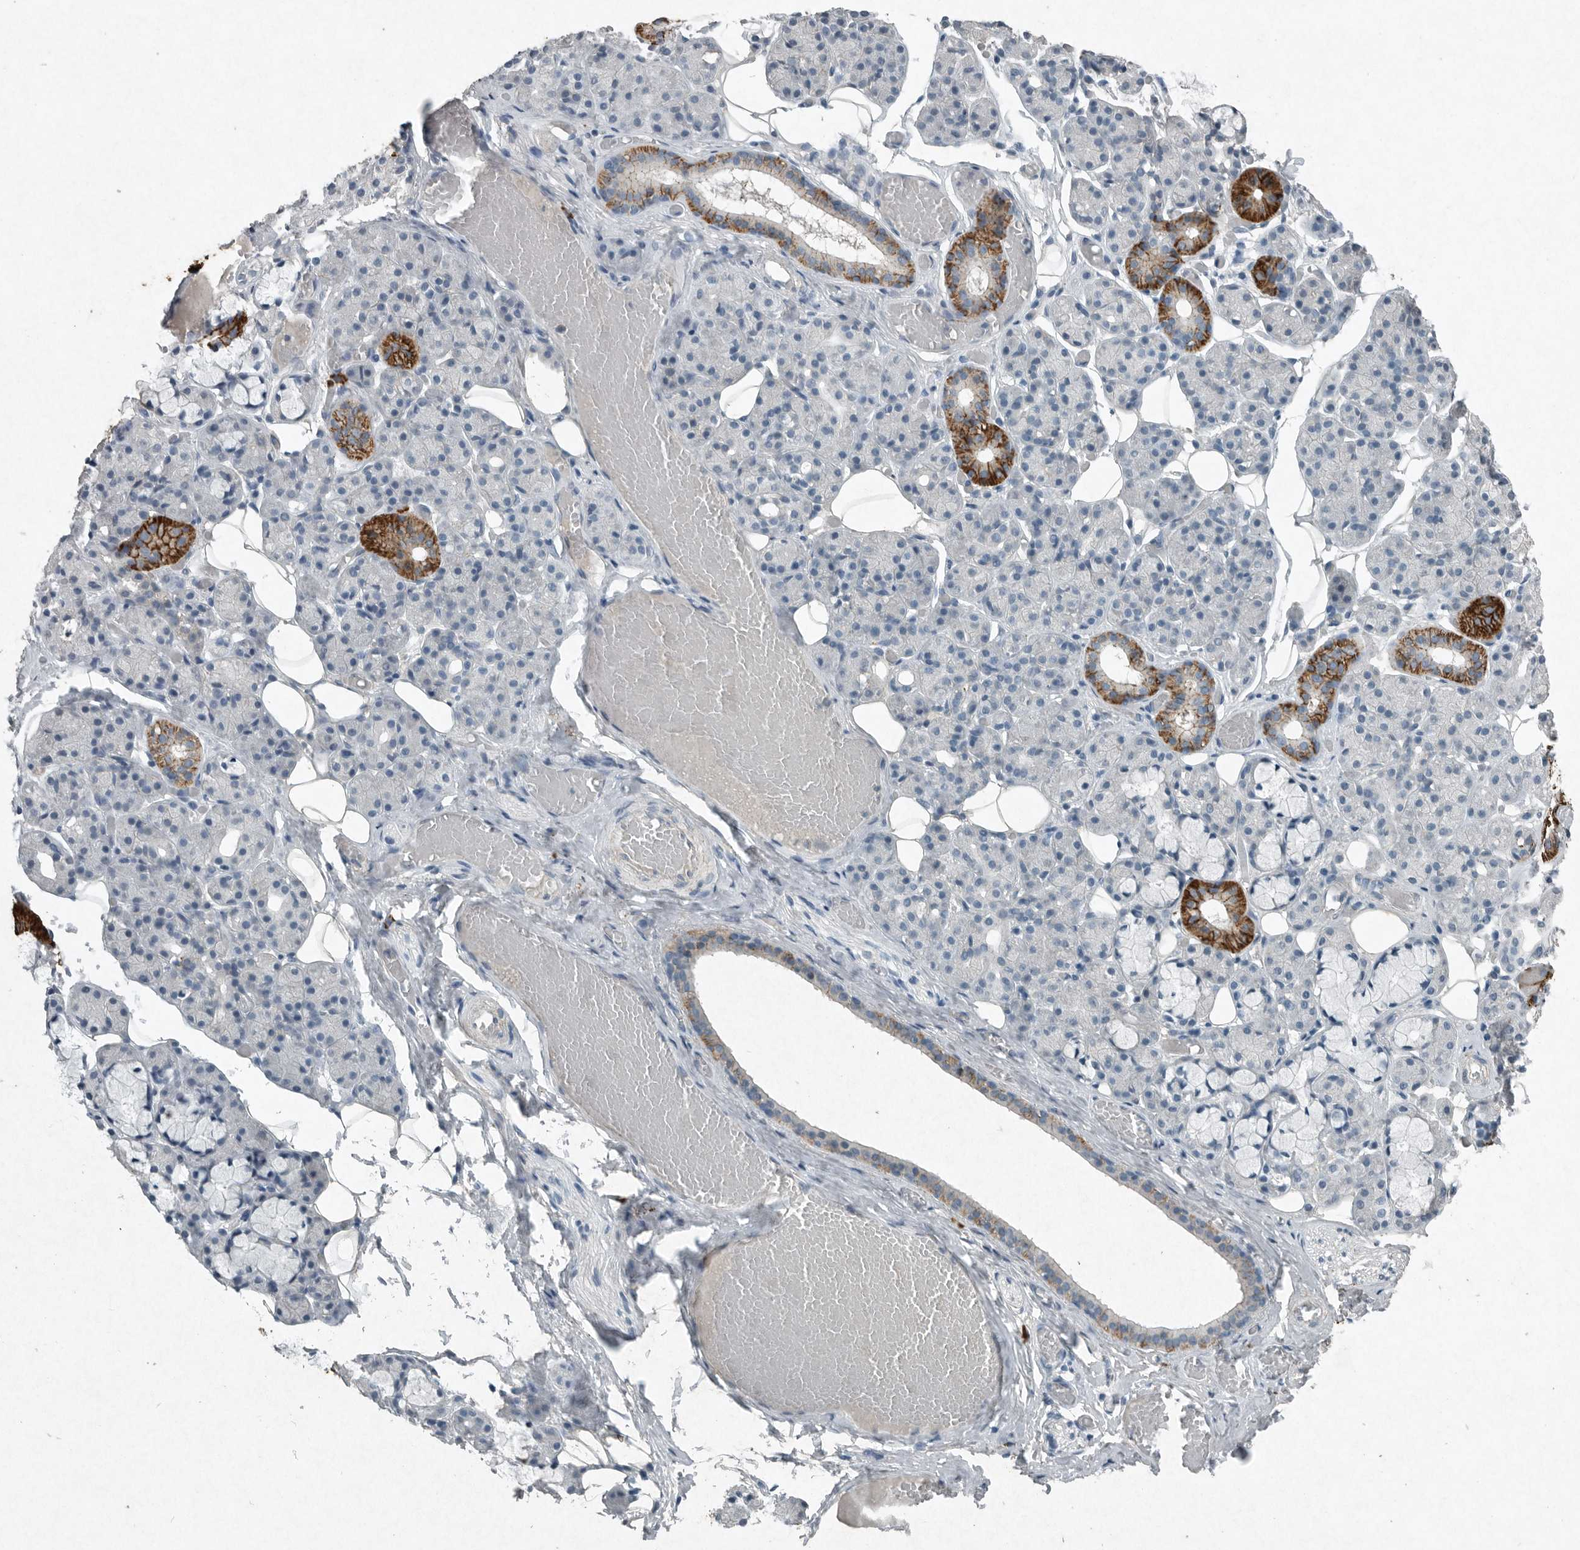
{"staining": {"intensity": "strong", "quantity": "<25%", "location": "cytoplasmic/membranous"}, "tissue": "salivary gland", "cell_type": "Glandular cells", "image_type": "normal", "snomed": [{"axis": "morphology", "description": "Normal tissue, NOS"}, {"axis": "topography", "description": "Salivary gland"}], "caption": "A high-resolution photomicrograph shows immunohistochemistry staining of benign salivary gland, which displays strong cytoplasmic/membranous positivity in approximately <25% of glandular cells.", "gene": "IL20", "patient": {"sex": "male", "age": 63}}